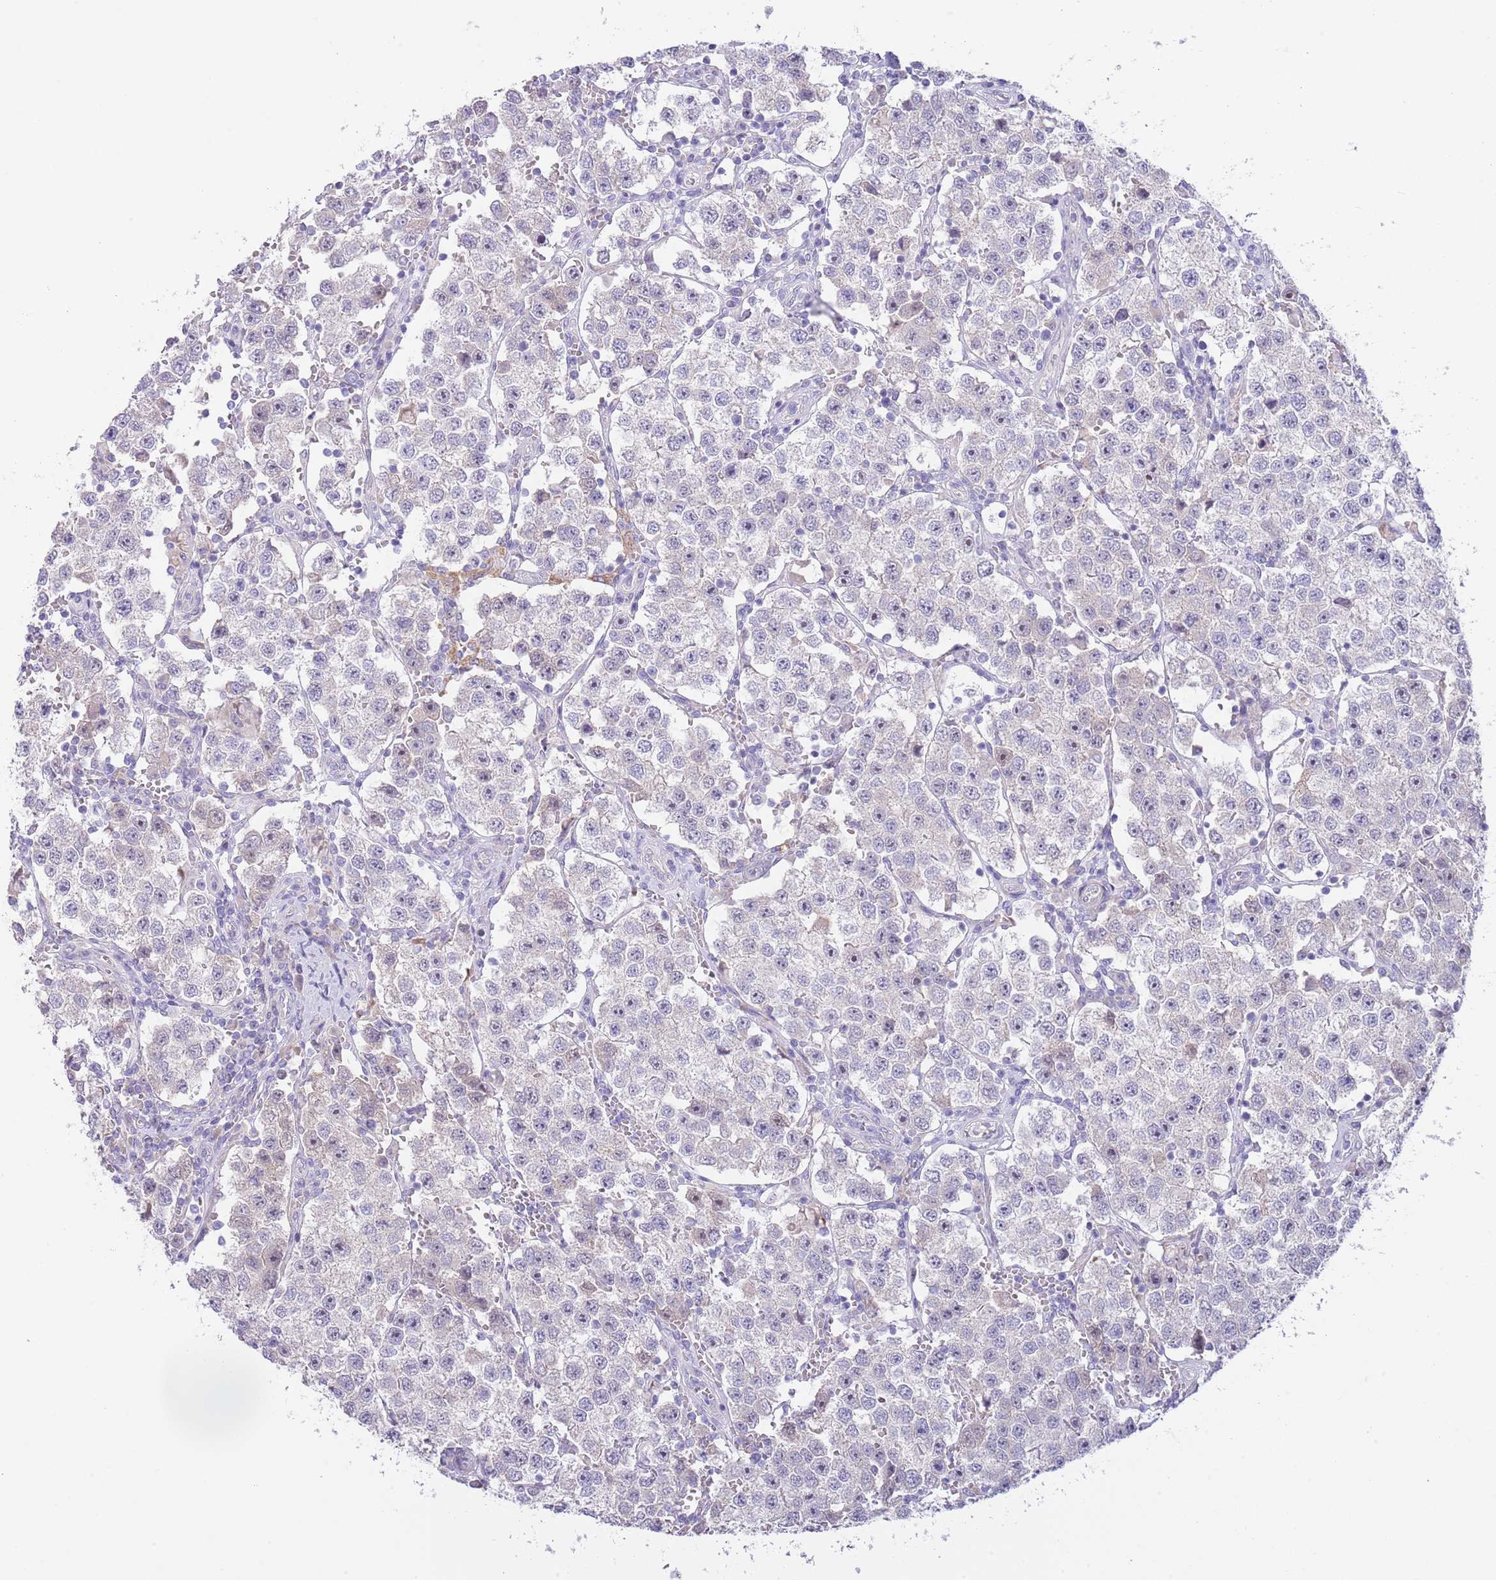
{"staining": {"intensity": "negative", "quantity": "none", "location": "none"}, "tissue": "testis cancer", "cell_type": "Tumor cells", "image_type": "cancer", "snomed": [{"axis": "morphology", "description": "Seminoma, NOS"}, {"axis": "topography", "description": "Testis"}], "caption": "Tumor cells are negative for protein expression in human testis cancer.", "gene": "AP1S2", "patient": {"sex": "male", "age": 37}}